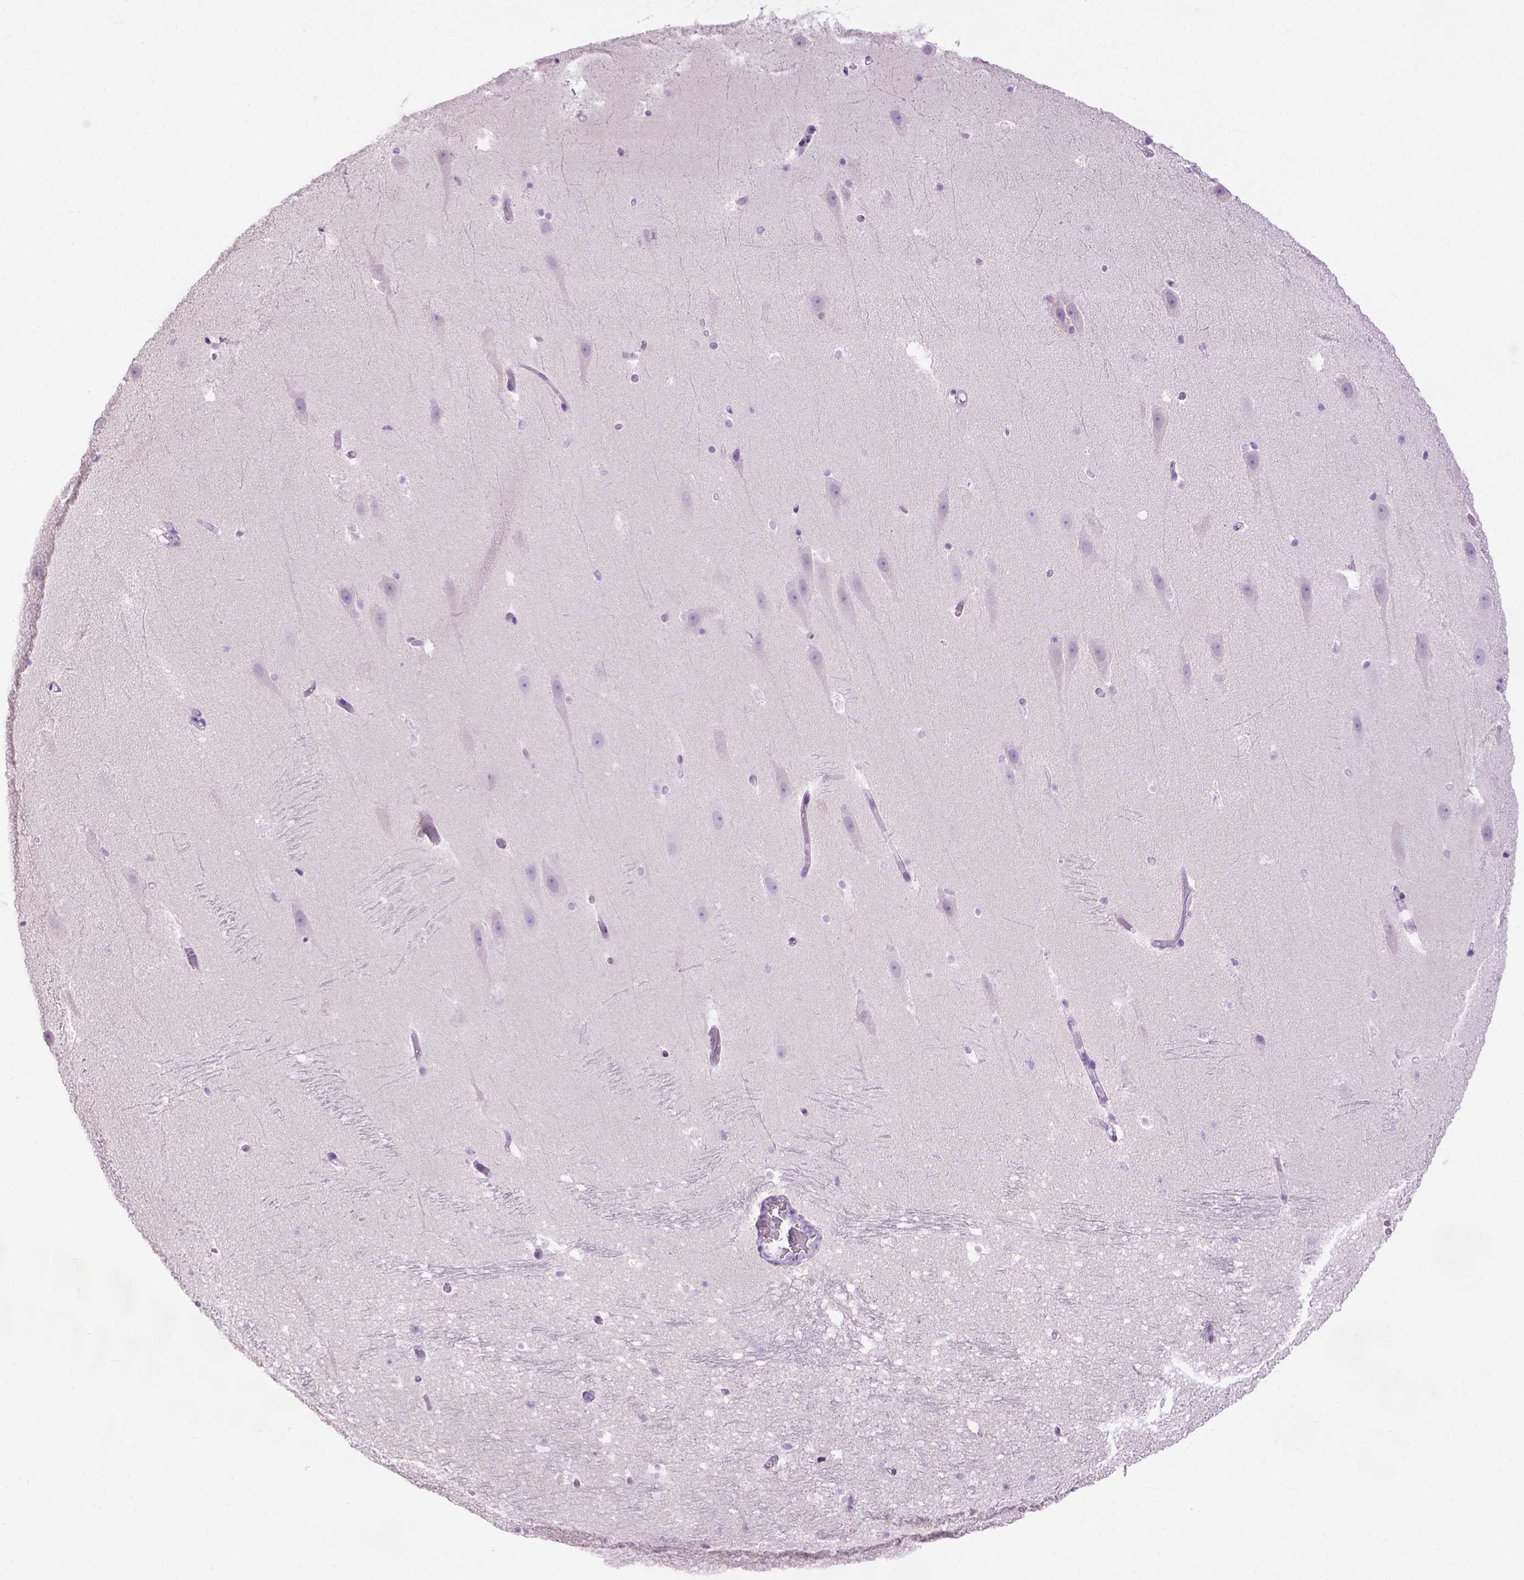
{"staining": {"intensity": "negative", "quantity": "none", "location": "none"}, "tissue": "hippocampus", "cell_type": "Glial cells", "image_type": "normal", "snomed": [{"axis": "morphology", "description": "Normal tissue, NOS"}, {"axis": "topography", "description": "Hippocampus"}], "caption": "A high-resolution histopathology image shows IHC staining of normal hippocampus, which demonstrates no significant staining in glial cells. (DAB (3,3'-diaminobenzidine) immunohistochemistry (IHC) visualized using brightfield microscopy, high magnification).", "gene": "CYP24A1", "patient": {"sex": "male", "age": 26}}